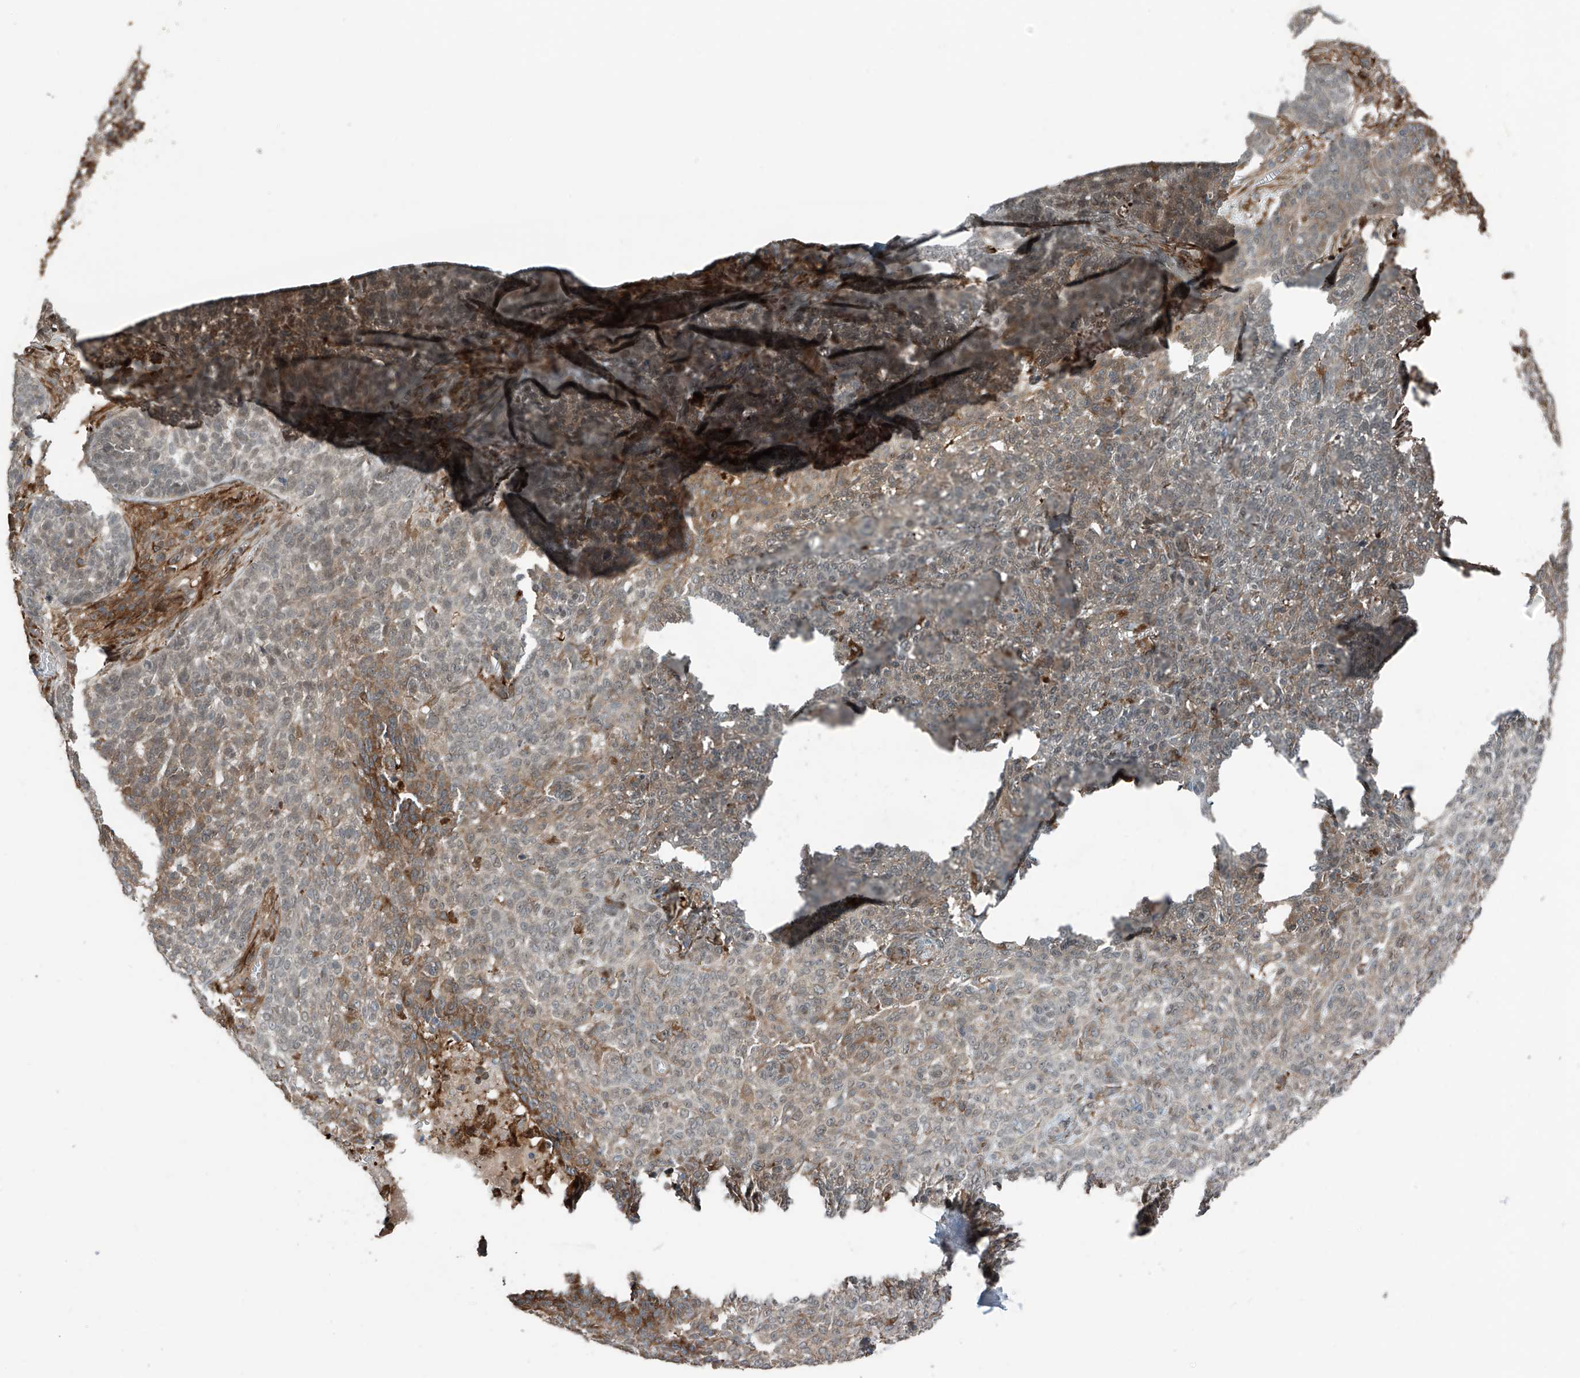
{"staining": {"intensity": "moderate", "quantity": "<25%", "location": "cytoplasmic/membranous"}, "tissue": "skin cancer", "cell_type": "Tumor cells", "image_type": "cancer", "snomed": [{"axis": "morphology", "description": "Basal cell carcinoma"}, {"axis": "topography", "description": "Skin"}], "caption": "The immunohistochemical stain highlights moderate cytoplasmic/membranous positivity in tumor cells of skin basal cell carcinoma tissue. The protein is stained brown, and the nuclei are stained in blue (DAB IHC with brightfield microscopy, high magnification).", "gene": "SAMD3", "patient": {"sex": "male", "age": 85}}